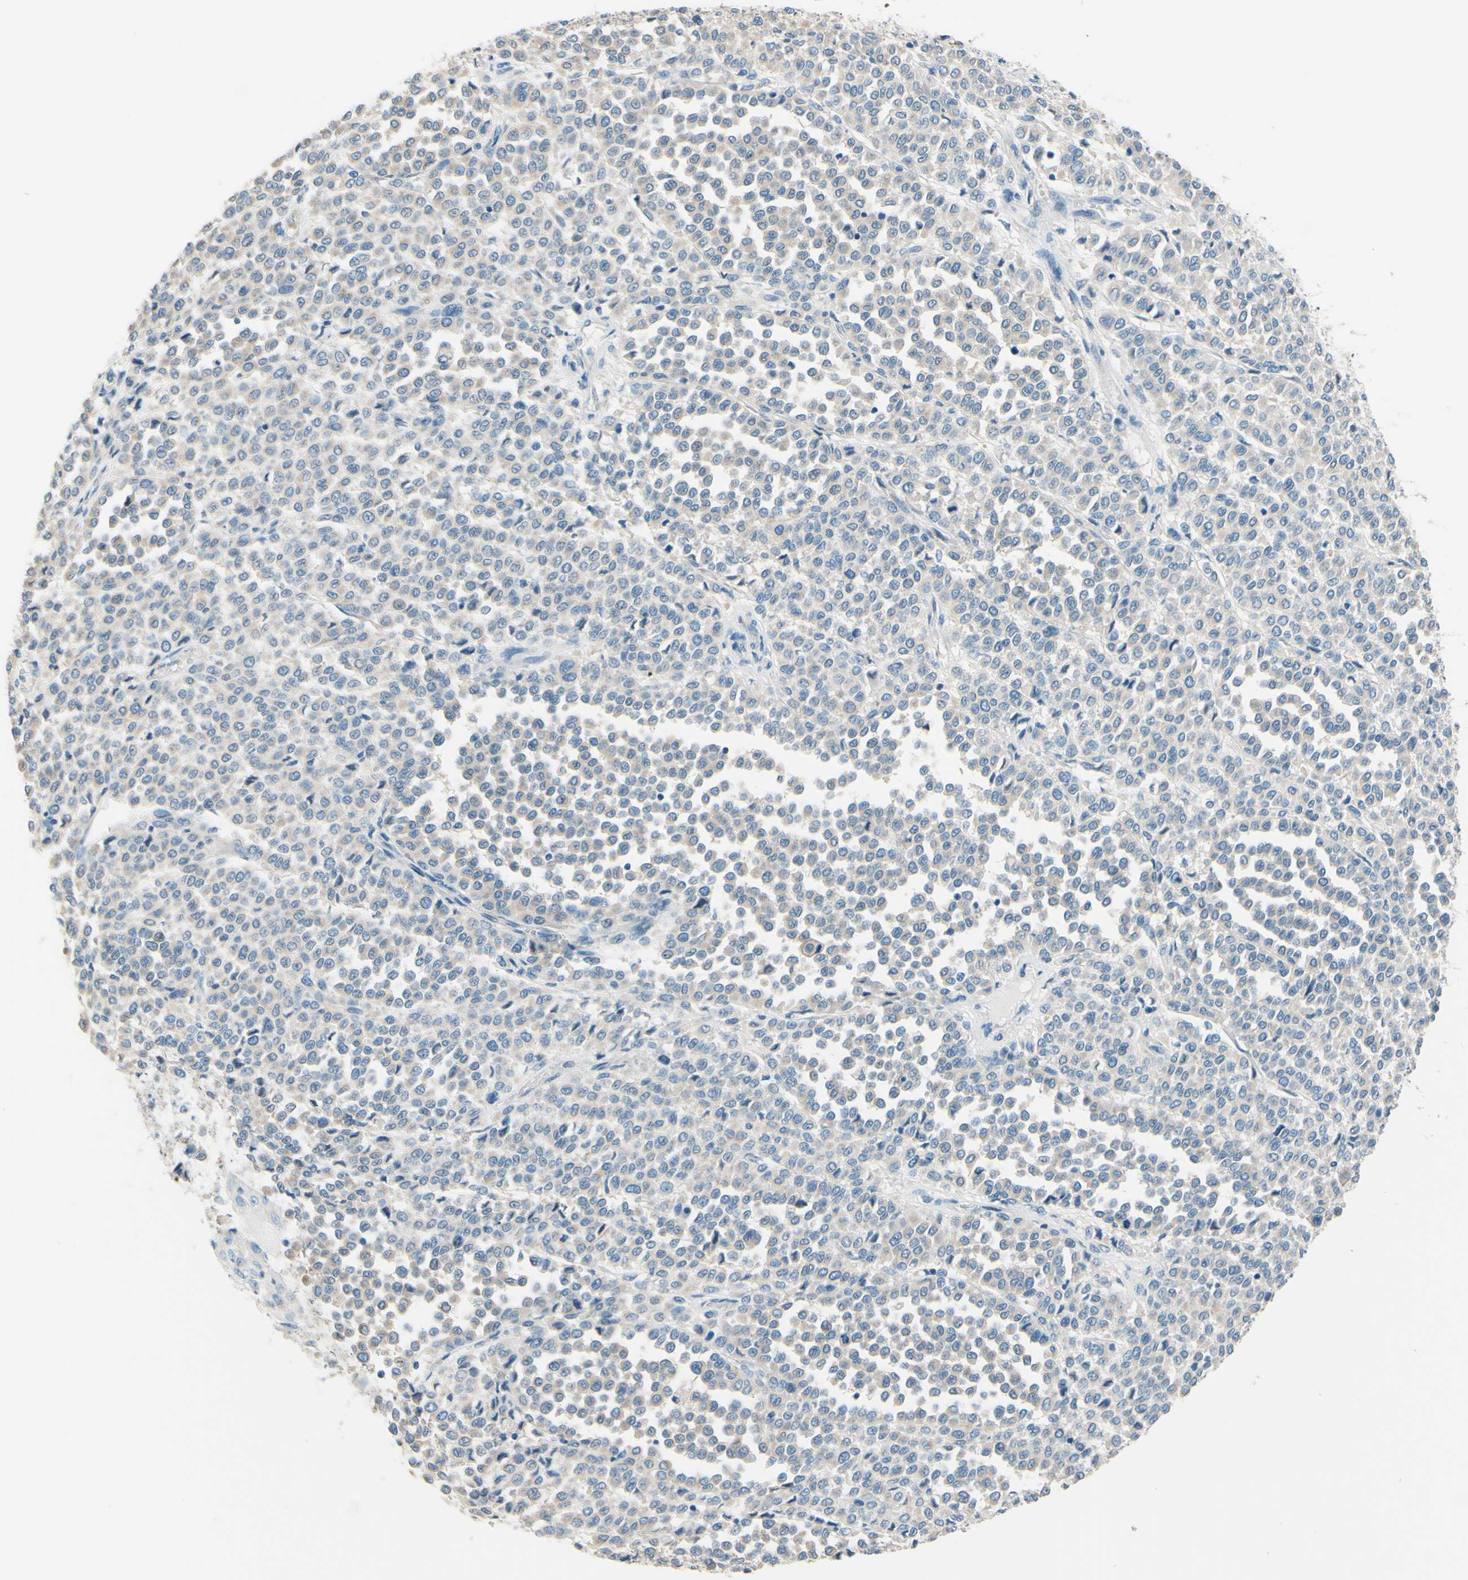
{"staining": {"intensity": "weak", "quantity": ">75%", "location": "cytoplasmic/membranous"}, "tissue": "melanoma", "cell_type": "Tumor cells", "image_type": "cancer", "snomed": [{"axis": "morphology", "description": "Malignant melanoma, Metastatic site"}, {"axis": "topography", "description": "Pancreas"}], "caption": "This is an image of IHC staining of melanoma, which shows weak expression in the cytoplasmic/membranous of tumor cells.", "gene": "PASD1", "patient": {"sex": "female", "age": 30}}